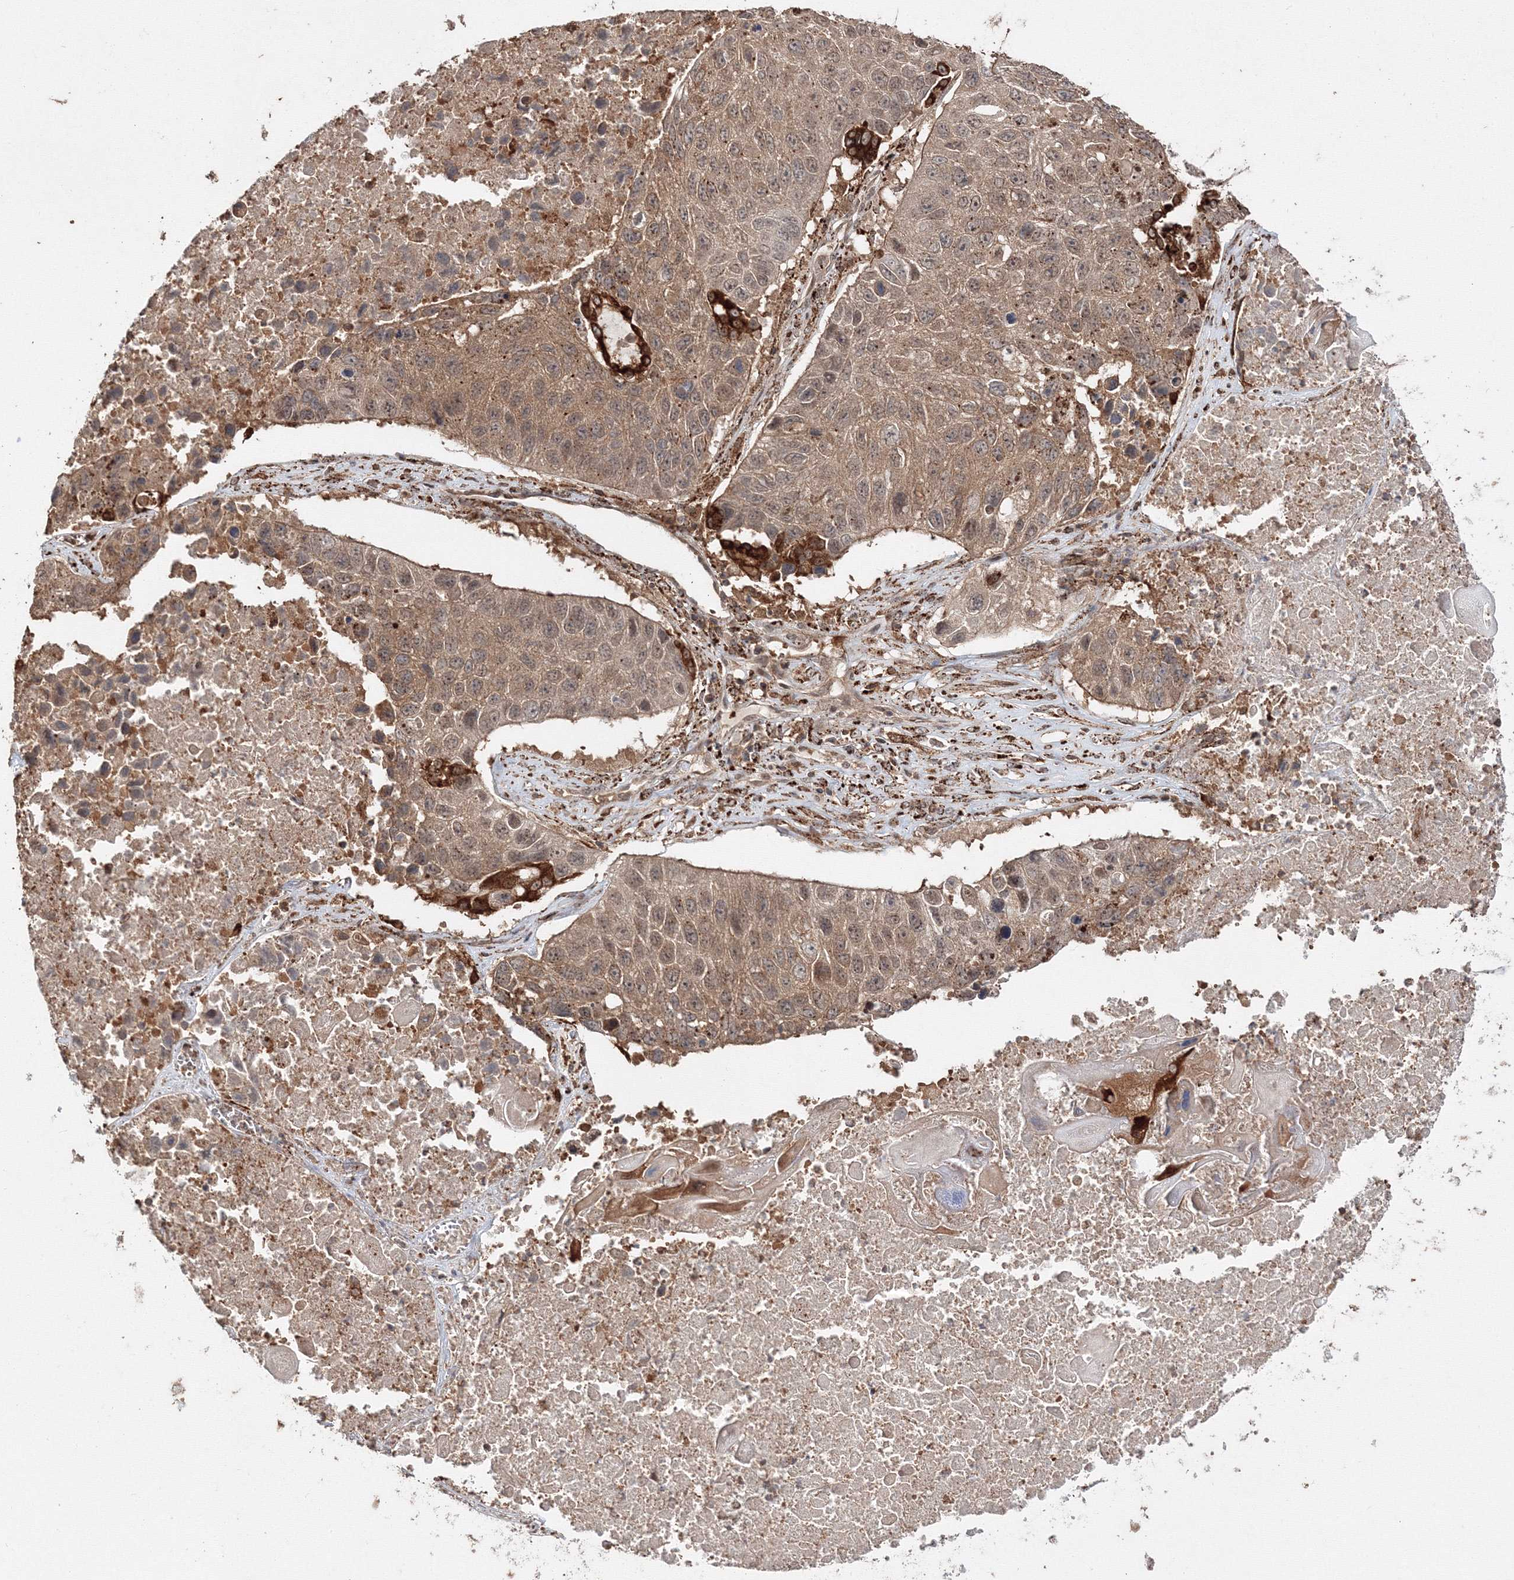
{"staining": {"intensity": "weak", "quantity": ">75%", "location": "cytoplasmic/membranous"}, "tissue": "lung cancer", "cell_type": "Tumor cells", "image_type": "cancer", "snomed": [{"axis": "morphology", "description": "Squamous cell carcinoma, NOS"}, {"axis": "topography", "description": "Lung"}], "caption": "Lung cancer was stained to show a protein in brown. There is low levels of weak cytoplasmic/membranous staining in approximately >75% of tumor cells. The staining was performed using DAB to visualize the protein expression in brown, while the nuclei were stained in blue with hematoxylin (Magnification: 20x).", "gene": "DDO", "patient": {"sex": "male", "age": 61}}